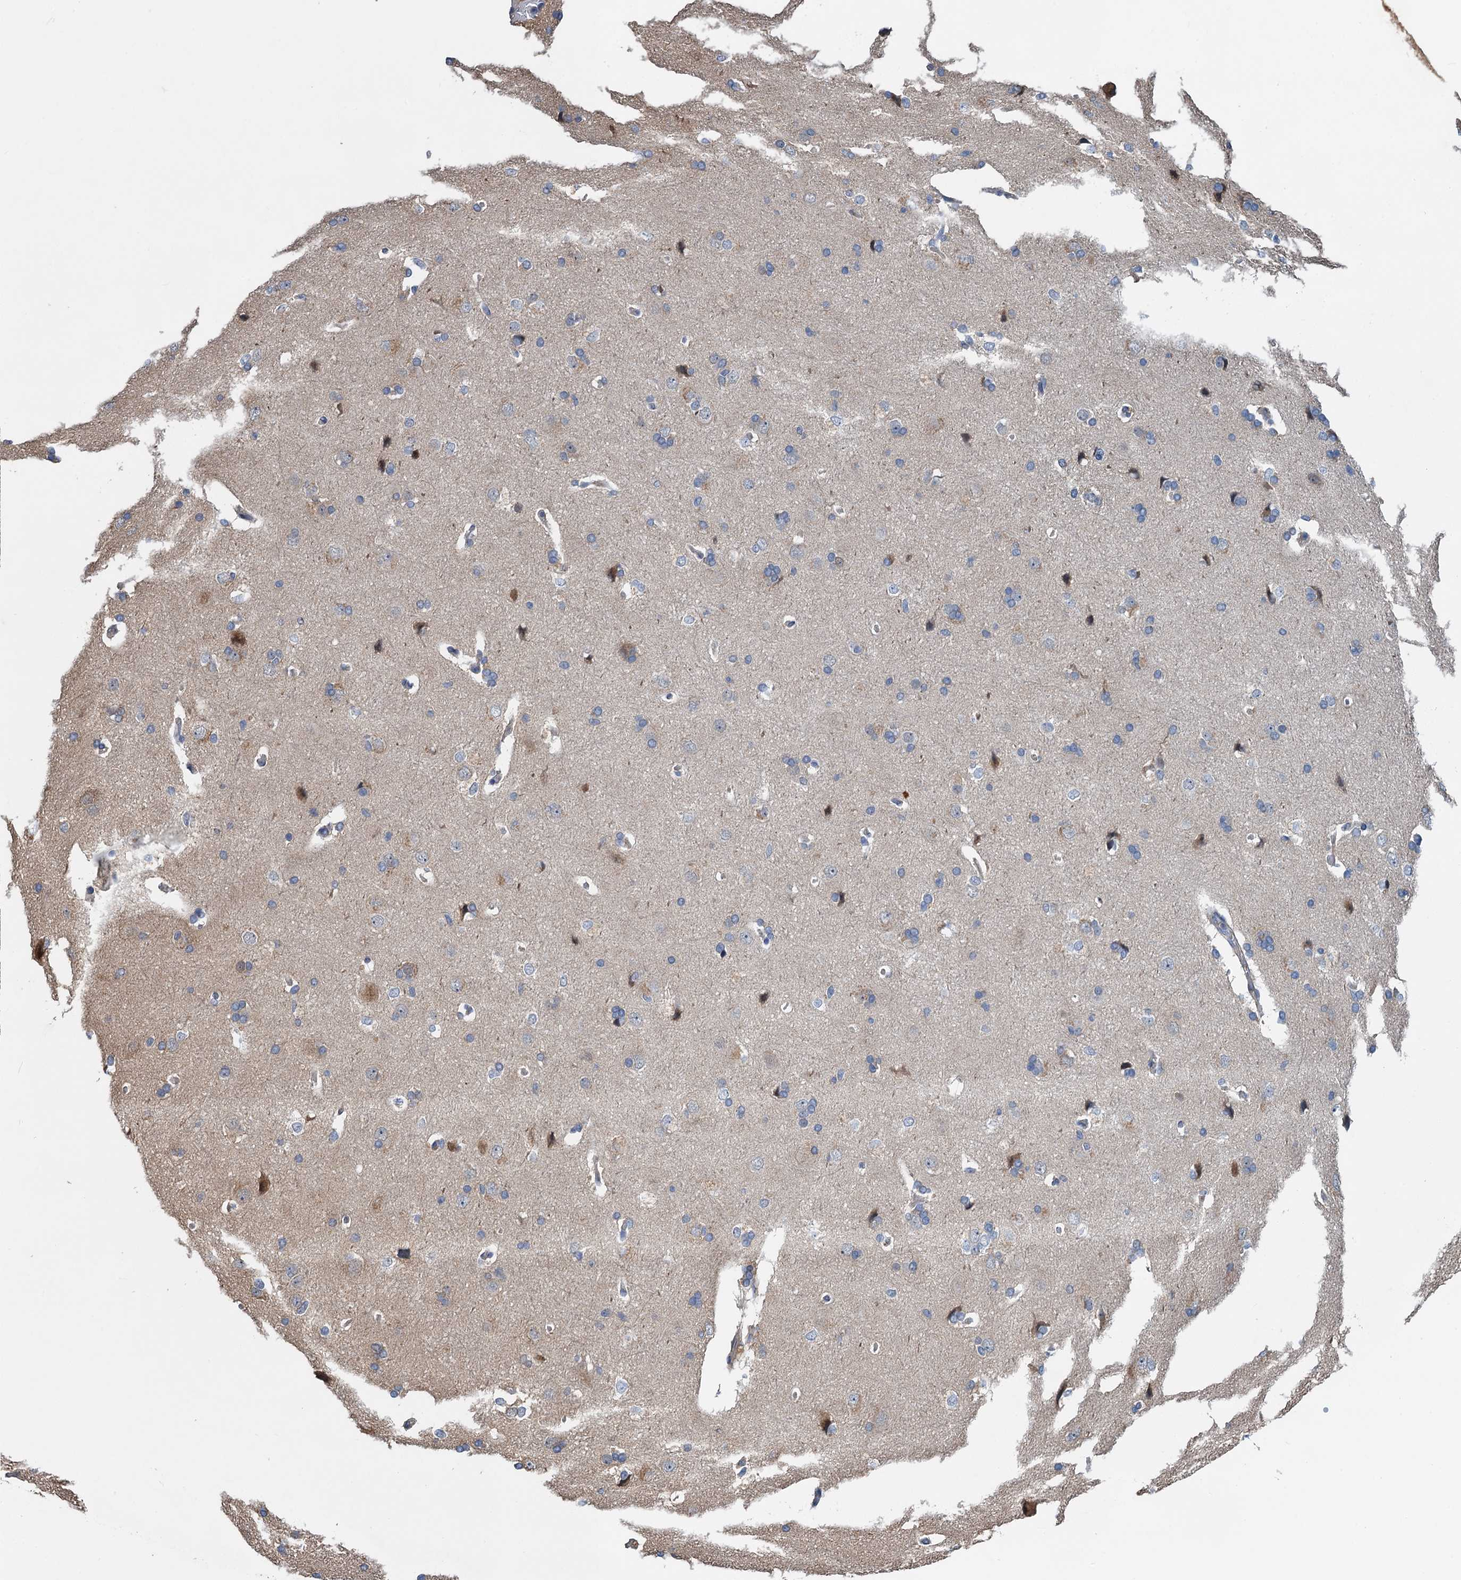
{"staining": {"intensity": "negative", "quantity": "none", "location": "none"}, "tissue": "cerebral cortex", "cell_type": "Endothelial cells", "image_type": "normal", "snomed": [{"axis": "morphology", "description": "Normal tissue, NOS"}, {"axis": "topography", "description": "Cerebral cortex"}], "caption": "A high-resolution photomicrograph shows IHC staining of benign cerebral cortex, which exhibits no significant positivity in endothelial cells.", "gene": "ZNF606", "patient": {"sex": "male", "age": 62}}